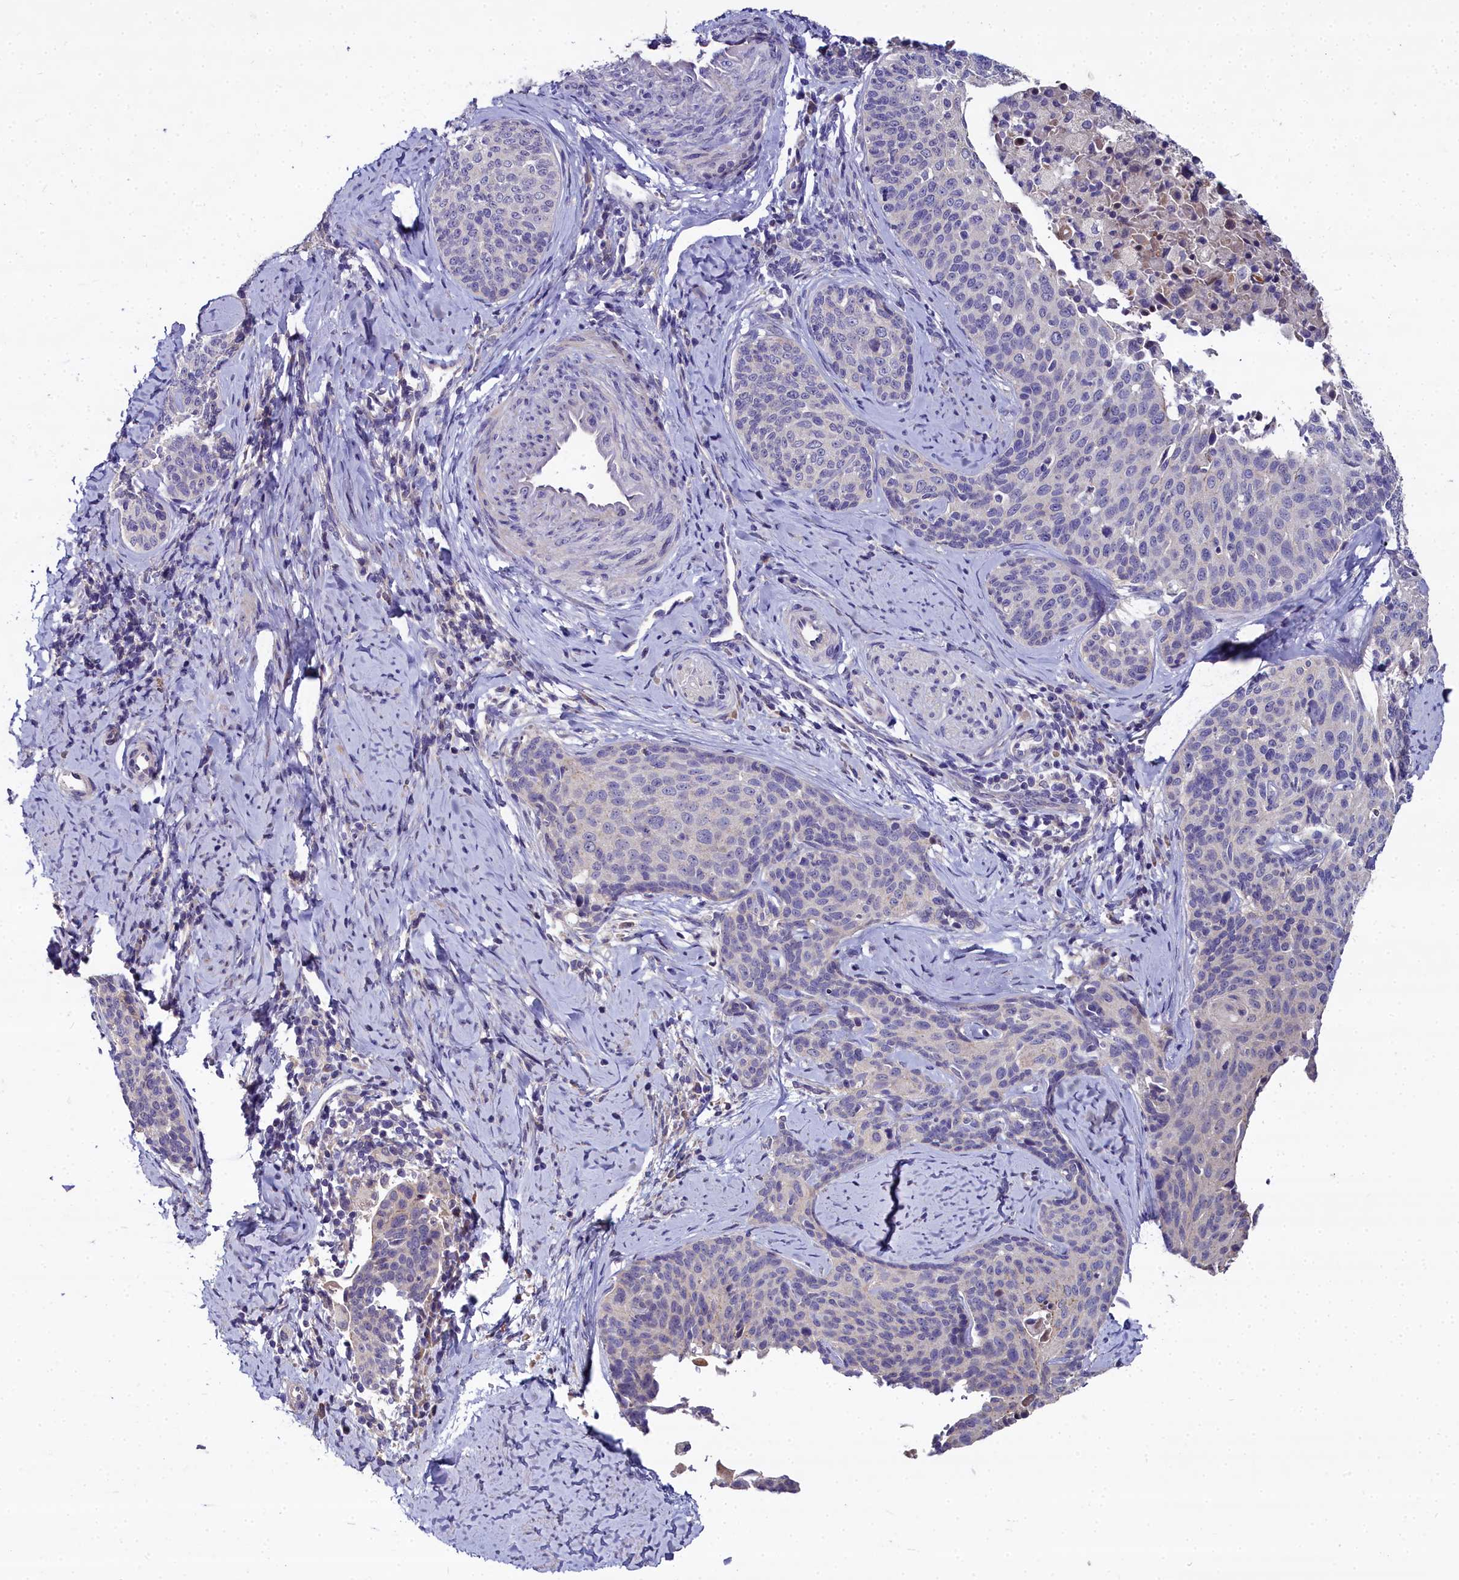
{"staining": {"intensity": "negative", "quantity": "none", "location": "none"}, "tissue": "cervical cancer", "cell_type": "Tumor cells", "image_type": "cancer", "snomed": [{"axis": "morphology", "description": "Squamous cell carcinoma, NOS"}, {"axis": "topography", "description": "Cervix"}], "caption": "Tumor cells are negative for protein expression in human cervical cancer. (Brightfield microscopy of DAB IHC at high magnification).", "gene": "NT5M", "patient": {"sex": "female", "age": 50}}